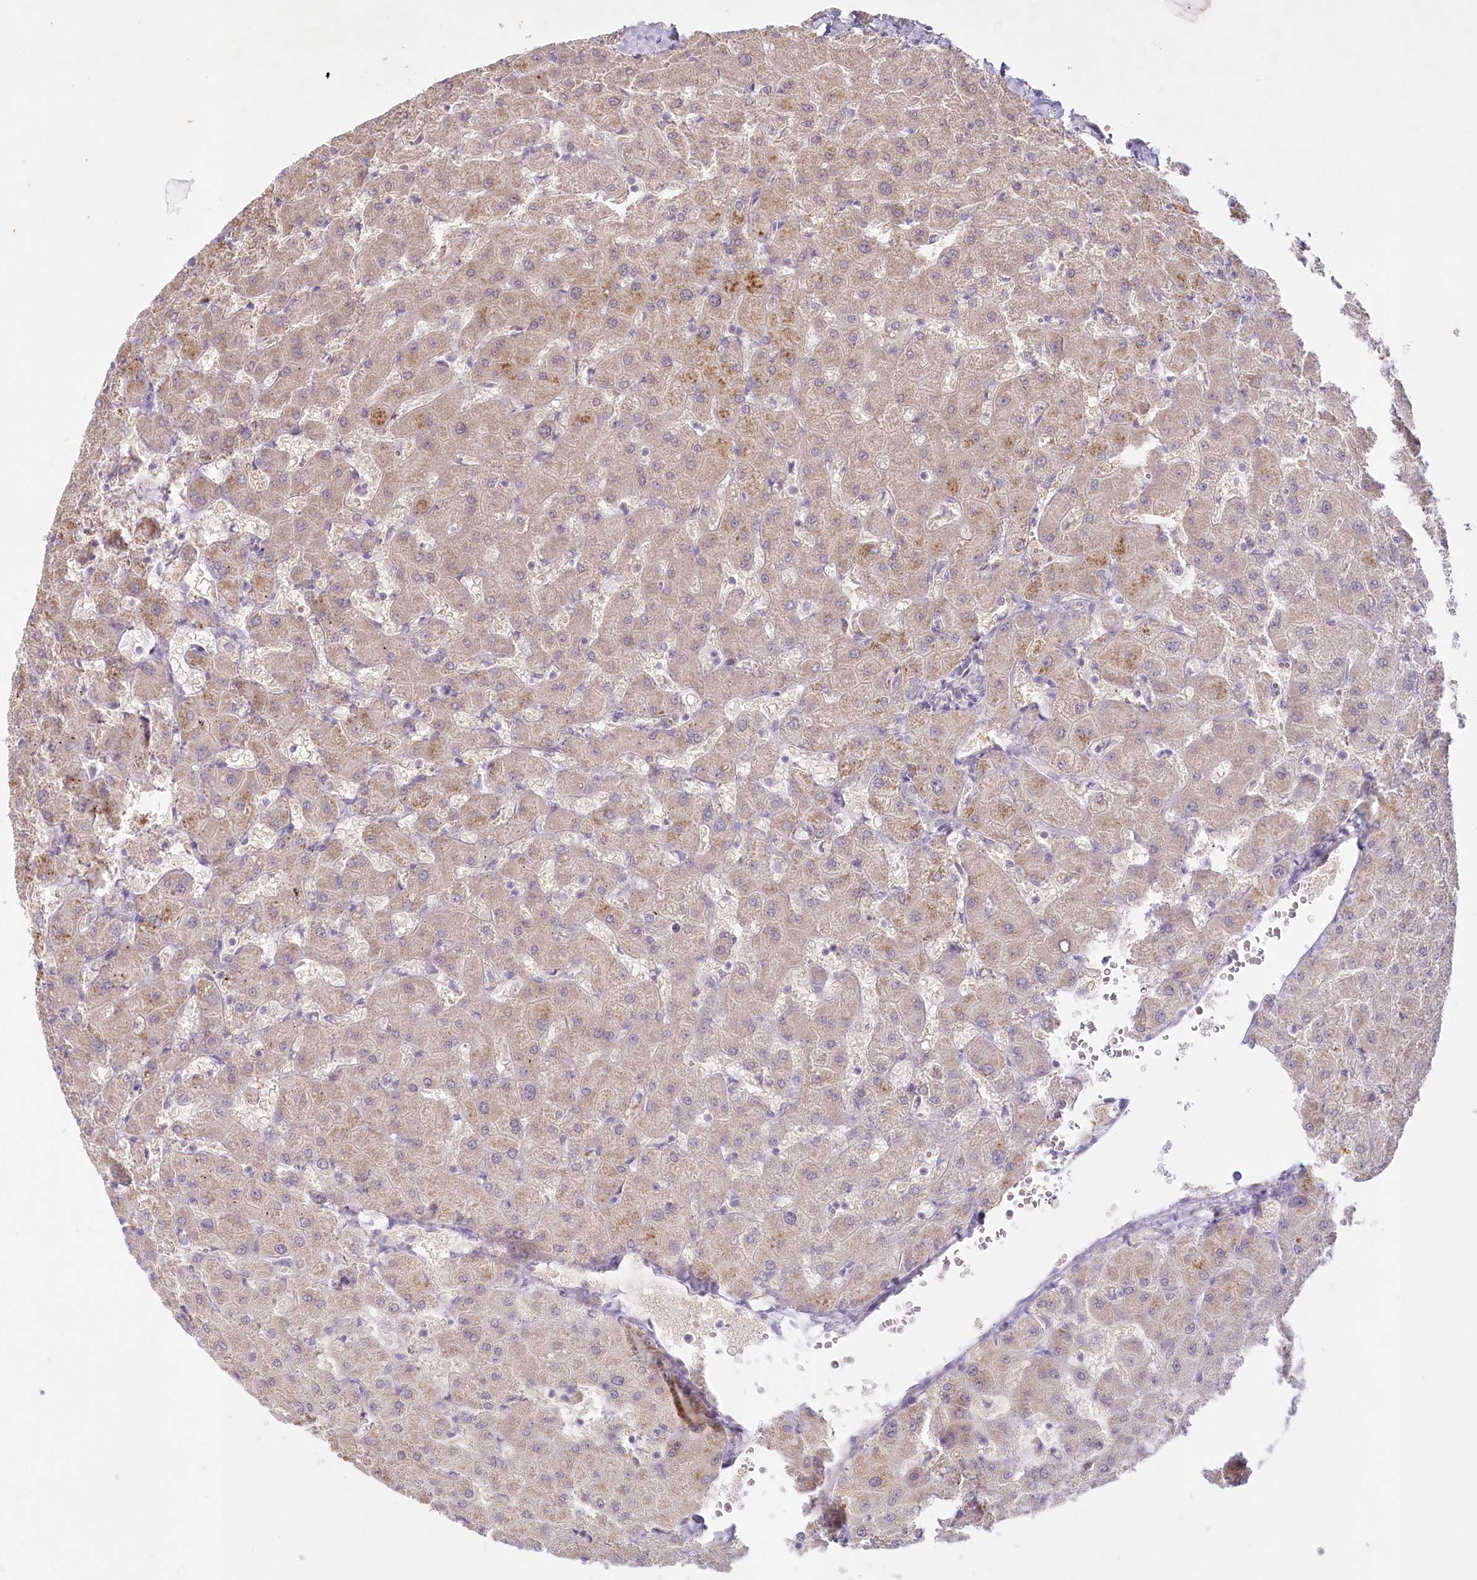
{"staining": {"intensity": "negative", "quantity": "none", "location": "none"}, "tissue": "liver", "cell_type": "Cholangiocytes", "image_type": "normal", "snomed": [{"axis": "morphology", "description": "Normal tissue, NOS"}, {"axis": "topography", "description": "Liver"}], "caption": "Immunohistochemistry (IHC) histopathology image of normal human liver stained for a protein (brown), which shows no positivity in cholangiocytes. (Brightfield microscopy of DAB (3,3'-diaminobenzidine) immunohistochemistry (IHC) at high magnification).", "gene": "PSAPL1", "patient": {"sex": "female", "age": 63}}